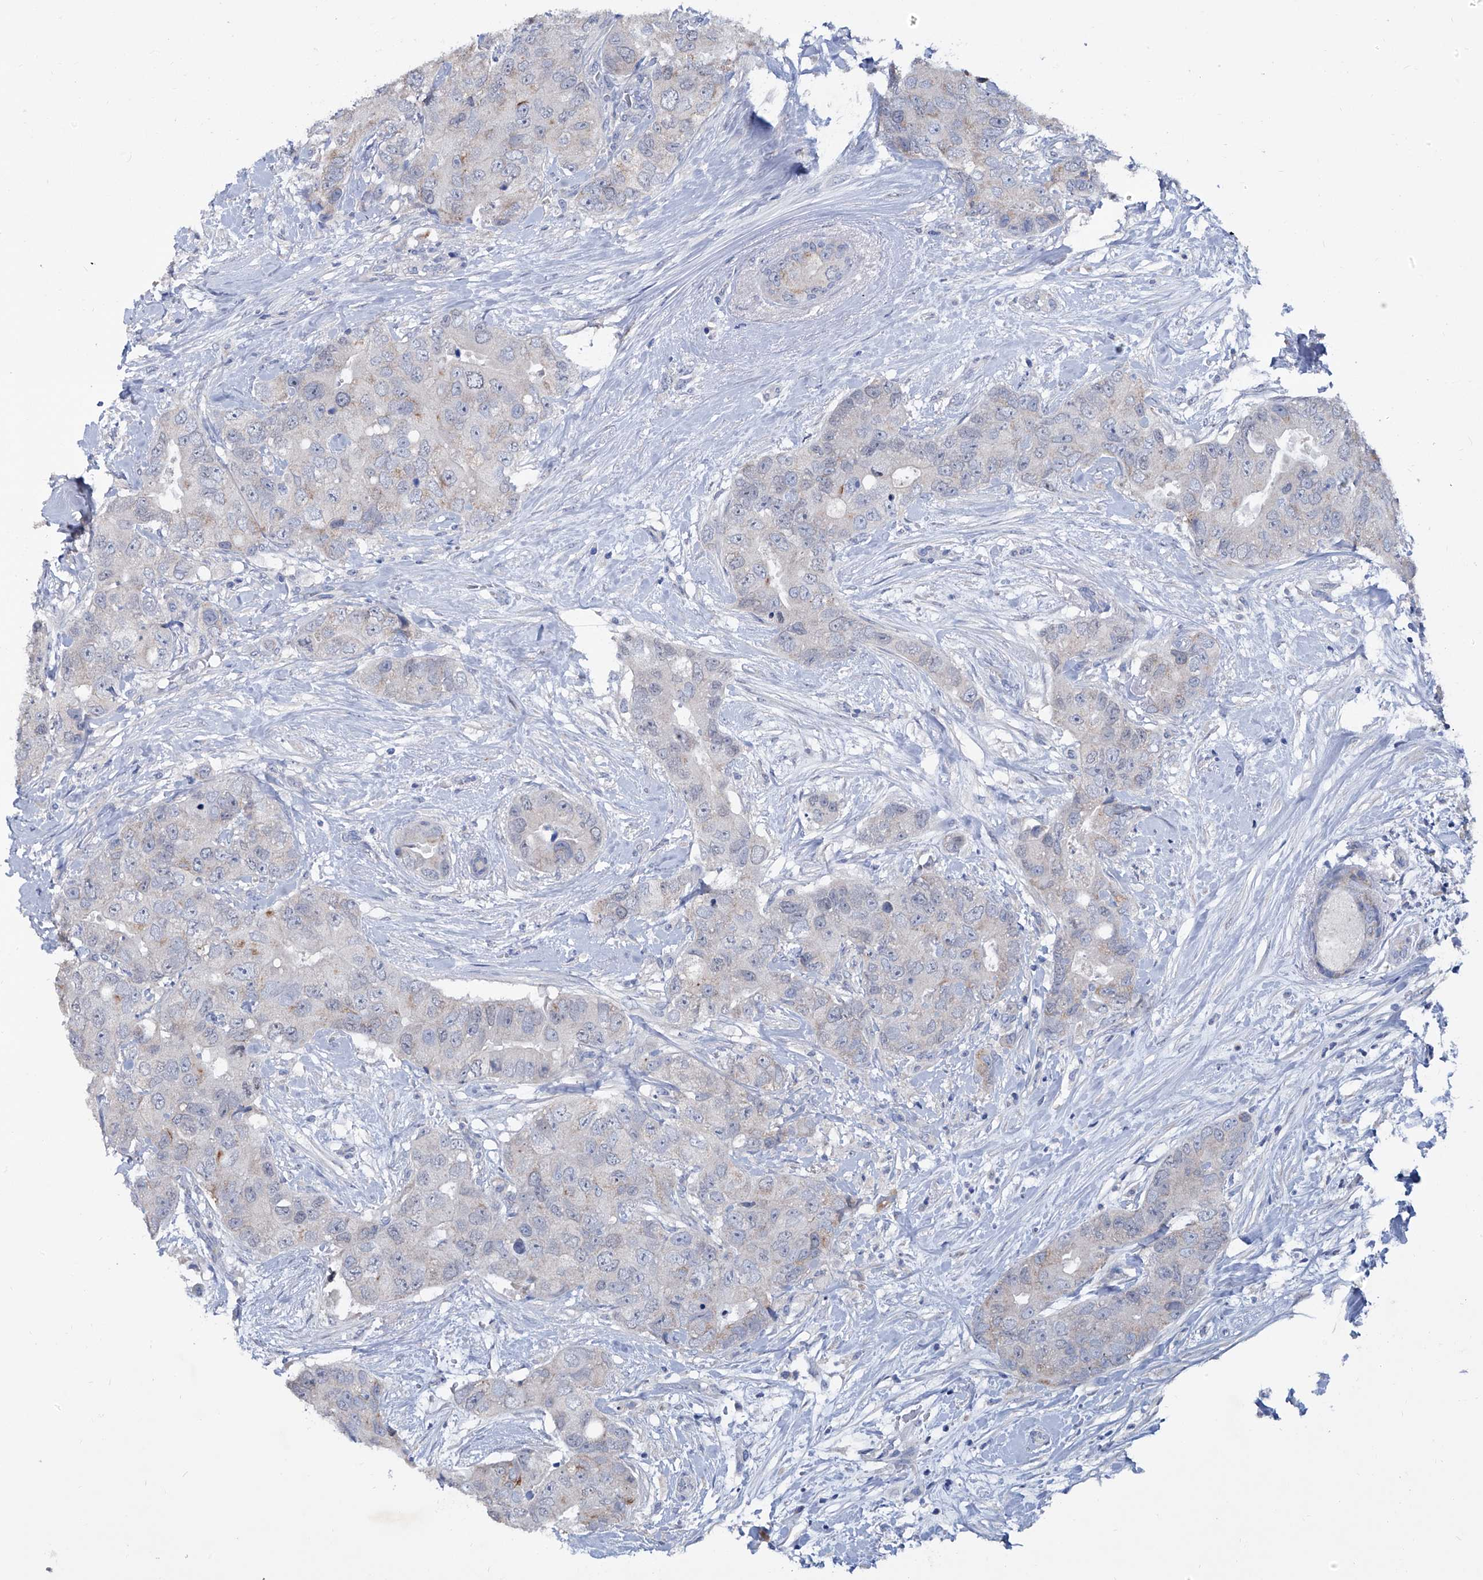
{"staining": {"intensity": "negative", "quantity": "none", "location": "none"}, "tissue": "breast cancer", "cell_type": "Tumor cells", "image_type": "cancer", "snomed": [{"axis": "morphology", "description": "Duct carcinoma"}, {"axis": "topography", "description": "Breast"}], "caption": "High power microscopy image of an immunohistochemistry micrograph of breast infiltrating ductal carcinoma, revealing no significant expression in tumor cells.", "gene": "KLHL17", "patient": {"sex": "female", "age": 62}}